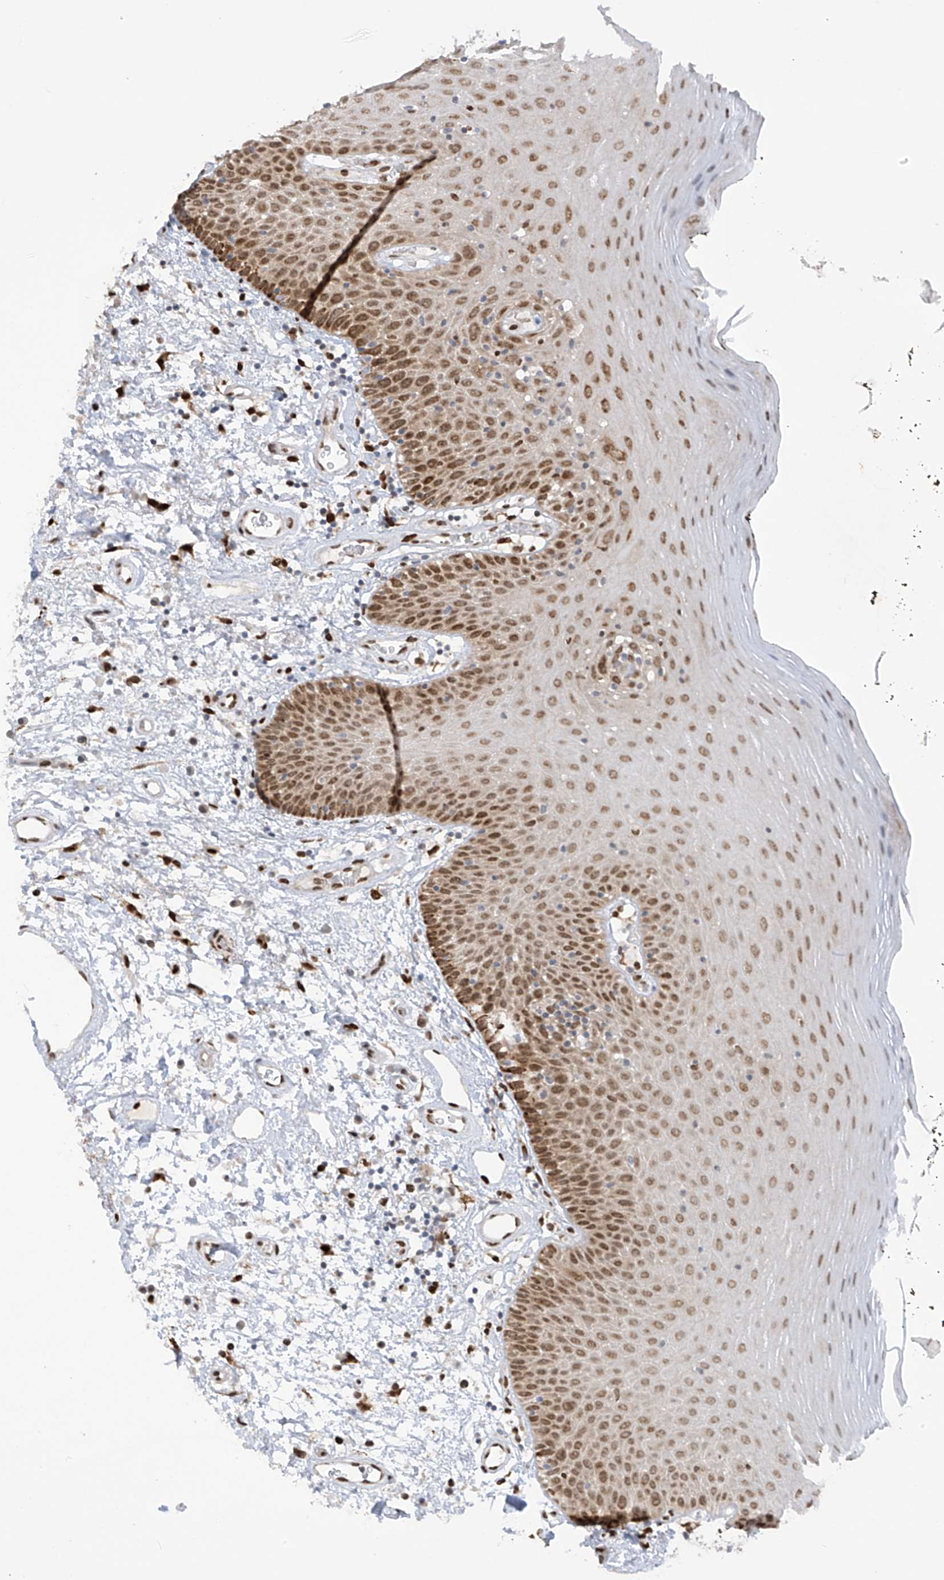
{"staining": {"intensity": "strong", "quantity": "25%-75%", "location": "nuclear"}, "tissue": "oral mucosa", "cell_type": "Squamous epithelial cells", "image_type": "normal", "snomed": [{"axis": "morphology", "description": "Normal tissue, NOS"}, {"axis": "topography", "description": "Oral tissue"}], "caption": "A brown stain labels strong nuclear expression of a protein in squamous epithelial cells of normal oral mucosa.", "gene": "PM20D2", "patient": {"sex": "male", "age": 74}}